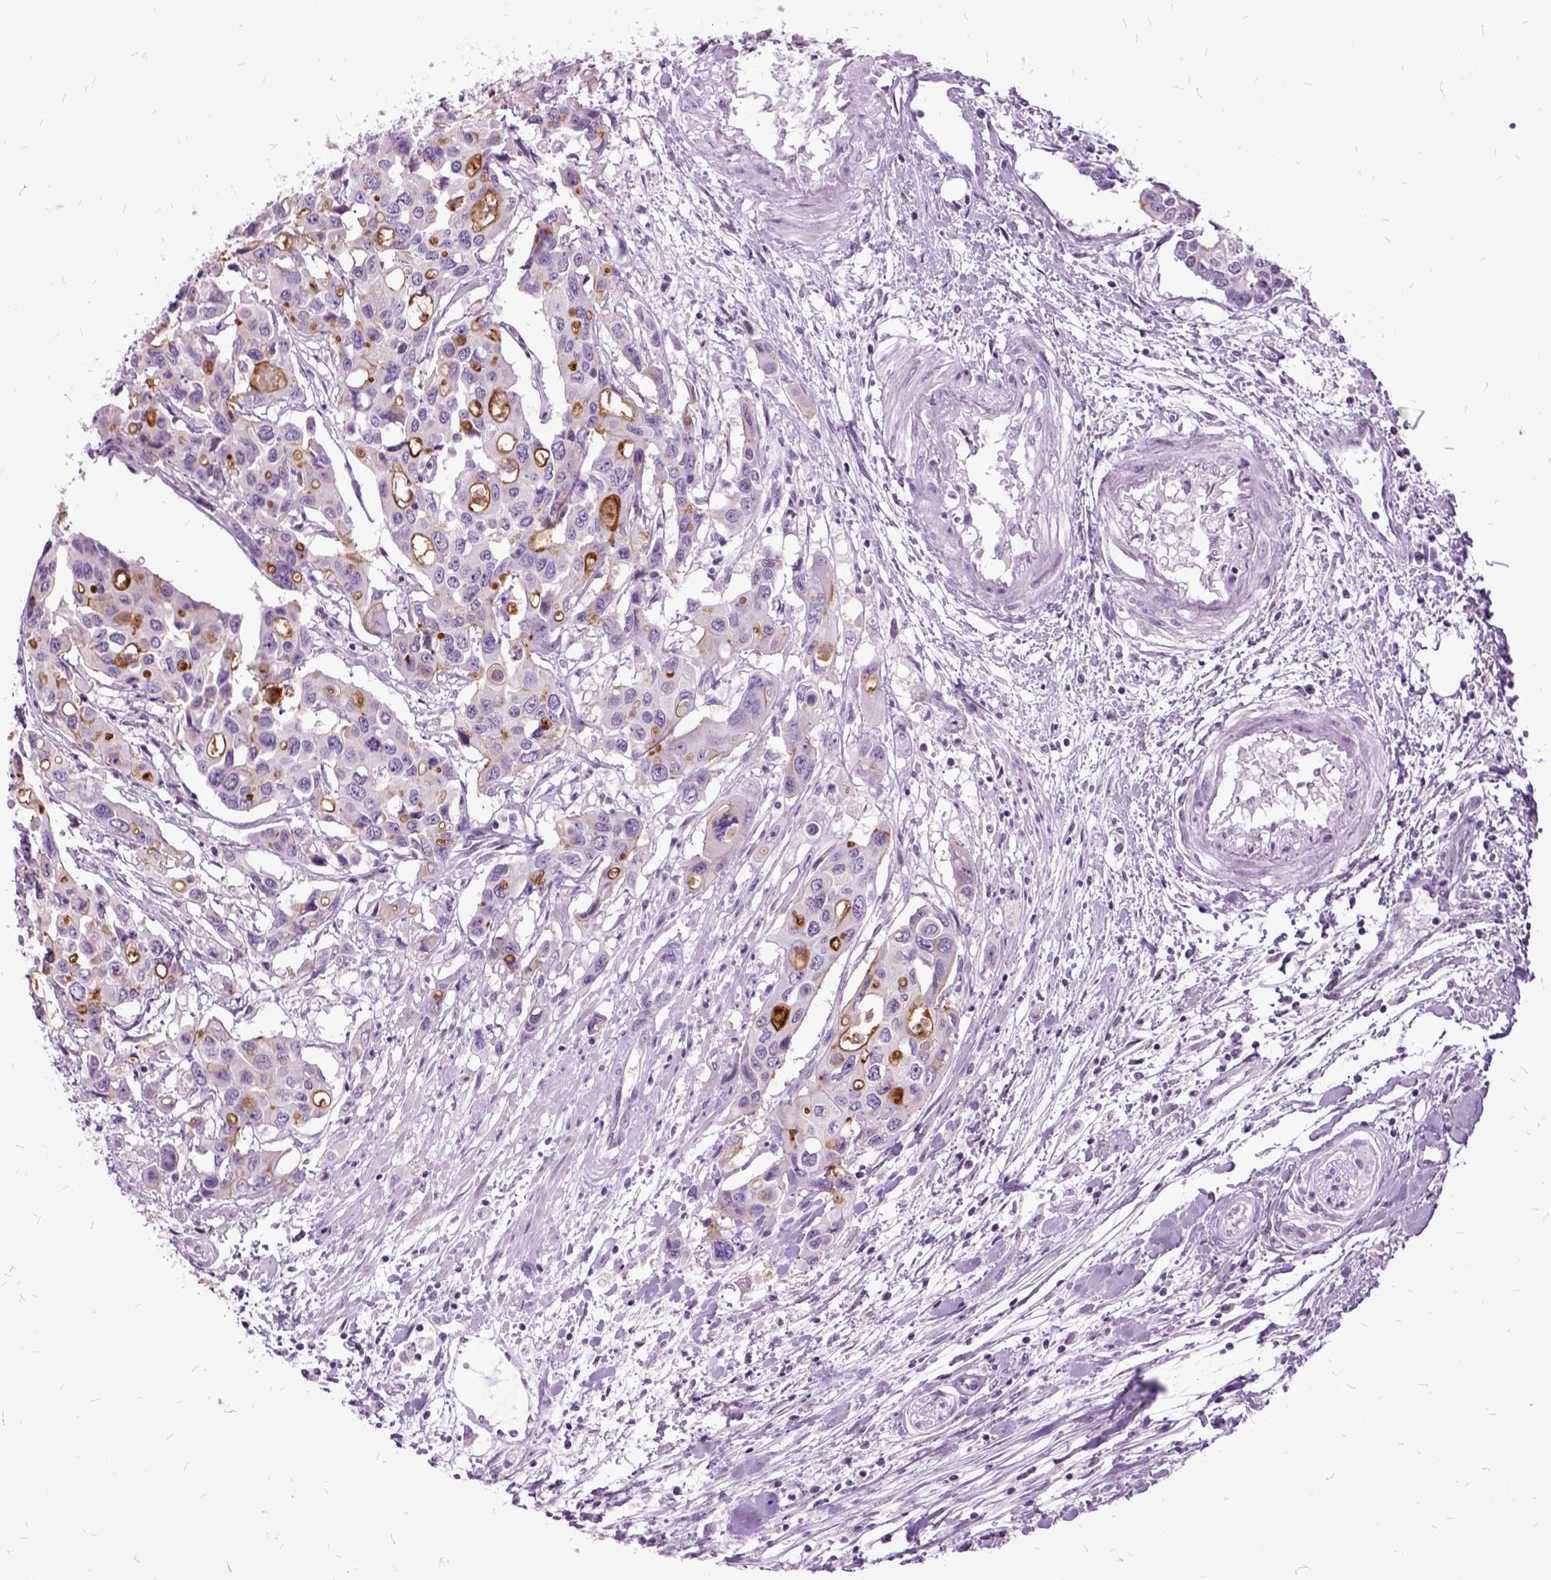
{"staining": {"intensity": "strong", "quantity": "25%-75%", "location": "cytoplasmic/membranous"}, "tissue": "colorectal cancer", "cell_type": "Tumor cells", "image_type": "cancer", "snomed": [{"axis": "morphology", "description": "Adenocarcinoma, NOS"}, {"axis": "topography", "description": "Colon"}], "caption": "High-power microscopy captured an immunohistochemistry (IHC) micrograph of colorectal cancer (adenocarcinoma), revealing strong cytoplasmic/membranous expression in about 25%-75% of tumor cells. (DAB (3,3'-diaminobenzidine) = brown stain, brightfield microscopy at high magnification).", "gene": "MME", "patient": {"sex": "male", "age": 77}}